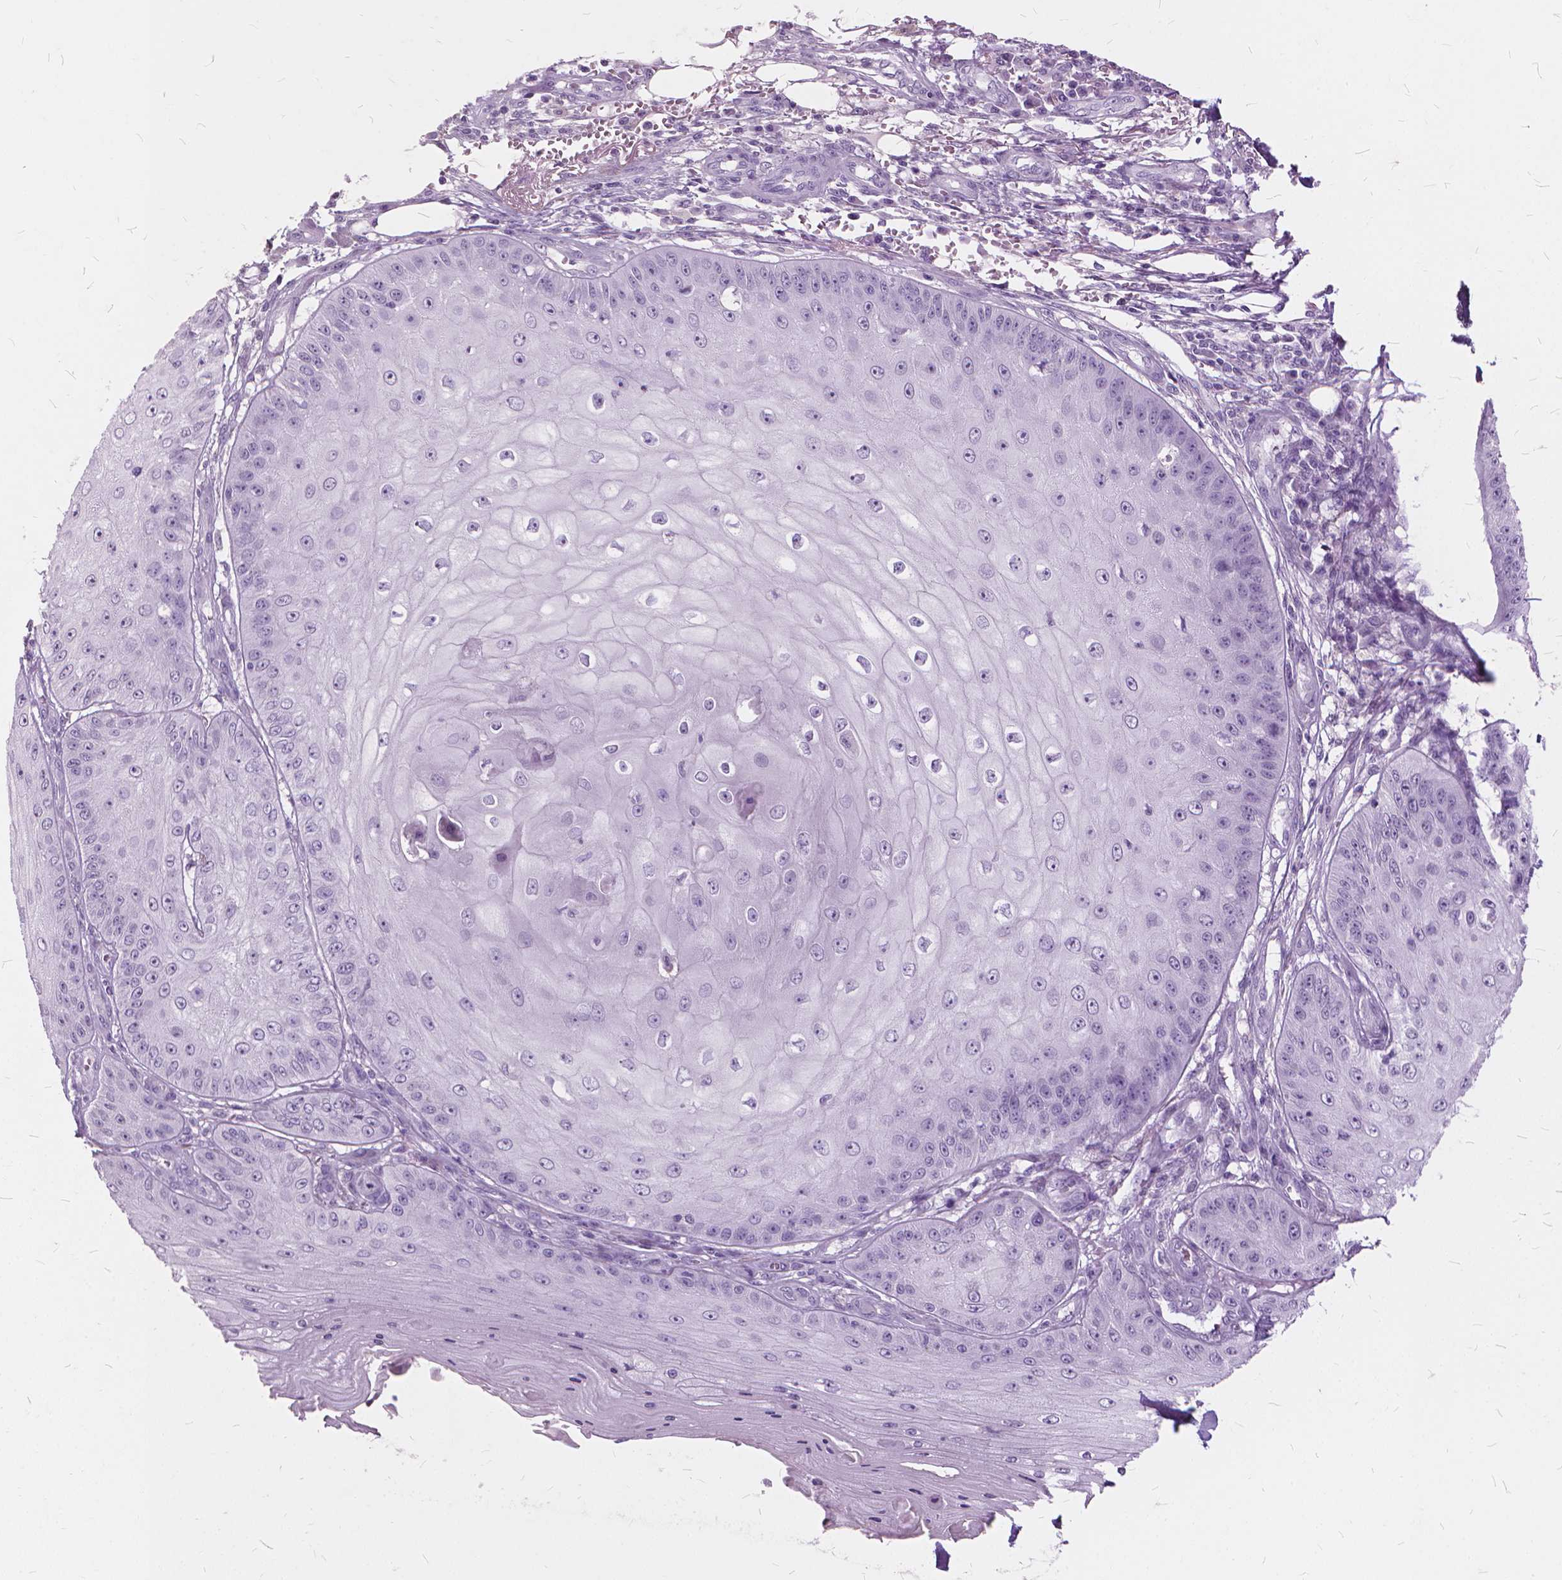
{"staining": {"intensity": "negative", "quantity": "none", "location": "none"}, "tissue": "skin cancer", "cell_type": "Tumor cells", "image_type": "cancer", "snomed": [{"axis": "morphology", "description": "Squamous cell carcinoma, NOS"}, {"axis": "topography", "description": "Skin"}], "caption": "Immunohistochemistry of squamous cell carcinoma (skin) displays no expression in tumor cells. Brightfield microscopy of immunohistochemistry stained with DAB (brown) and hematoxylin (blue), captured at high magnification.", "gene": "DNM1", "patient": {"sex": "male", "age": 70}}